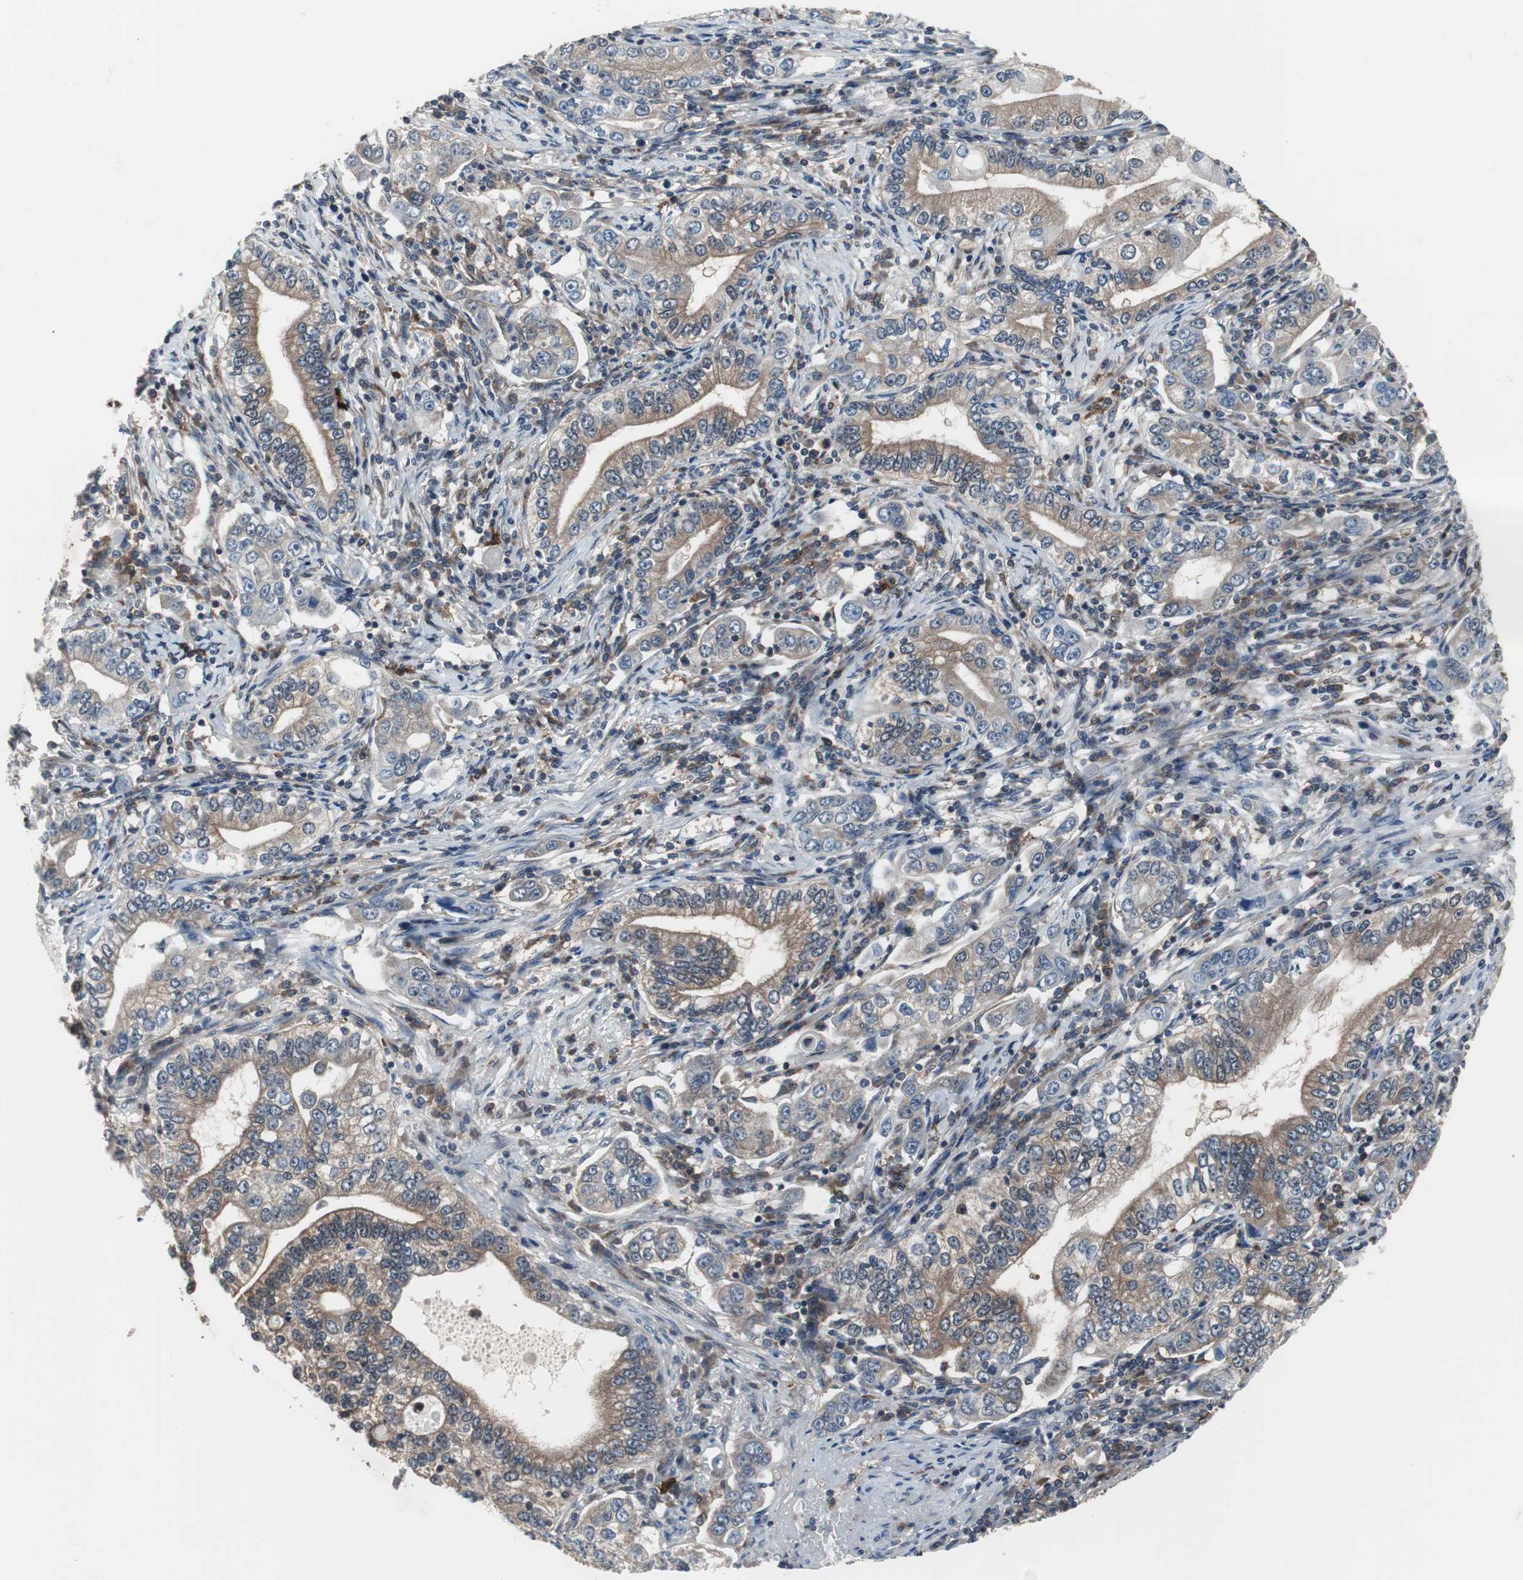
{"staining": {"intensity": "moderate", "quantity": ">75%", "location": "cytoplasmic/membranous"}, "tissue": "stomach cancer", "cell_type": "Tumor cells", "image_type": "cancer", "snomed": [{"axis": "morphology", "description": "Adenocarcinoma, NOS"}, {"axis": "topography", "description": "Stomach, lower"}], "caption": "Human adenocarcinoma (stomach) stained with a protein marker demonstrates moderate staining in tumor cells.", "gene": "PAK1", "patient": {"sex": "female", "age": 72}}